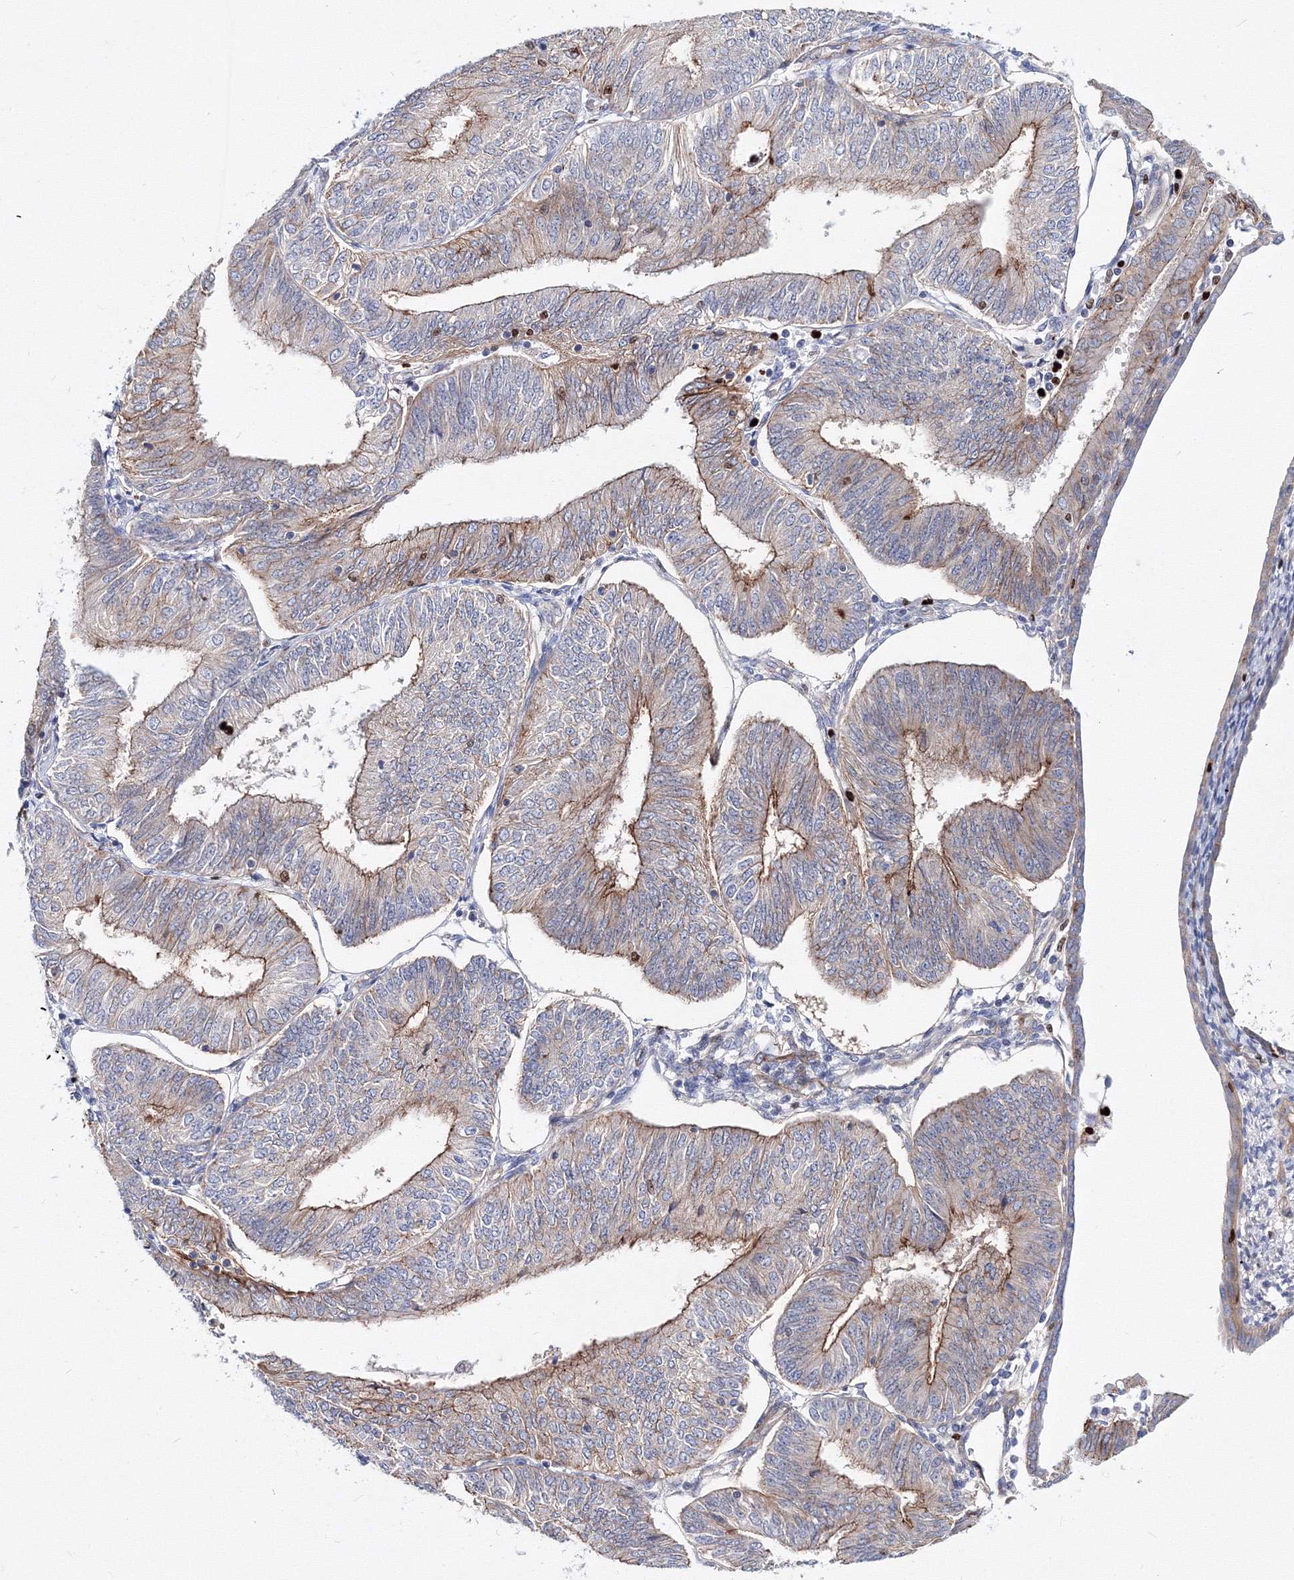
{"staining": {"intensity": "moderate", "quantity": "25%-75%", "location": "cytoplasmic/membranous"}, "tissue": "endometrial cancer", "cell_type": "Tumor cells", "image_type": "cancer", "snomed": [{"axis": "morphology", "description": "Adenocarcinoma, NOS"}, {"axis": "topography", "description": "Endometrium"}], "caption": "The image reveals immunohistochemical staining of endometrial cancer. There is moderate cytoplasmic/membranous positivity is present in about 25%-75% of tumor cells.", "gene": "C11orf52", "patient": {"sex": "female", "age": 58}}